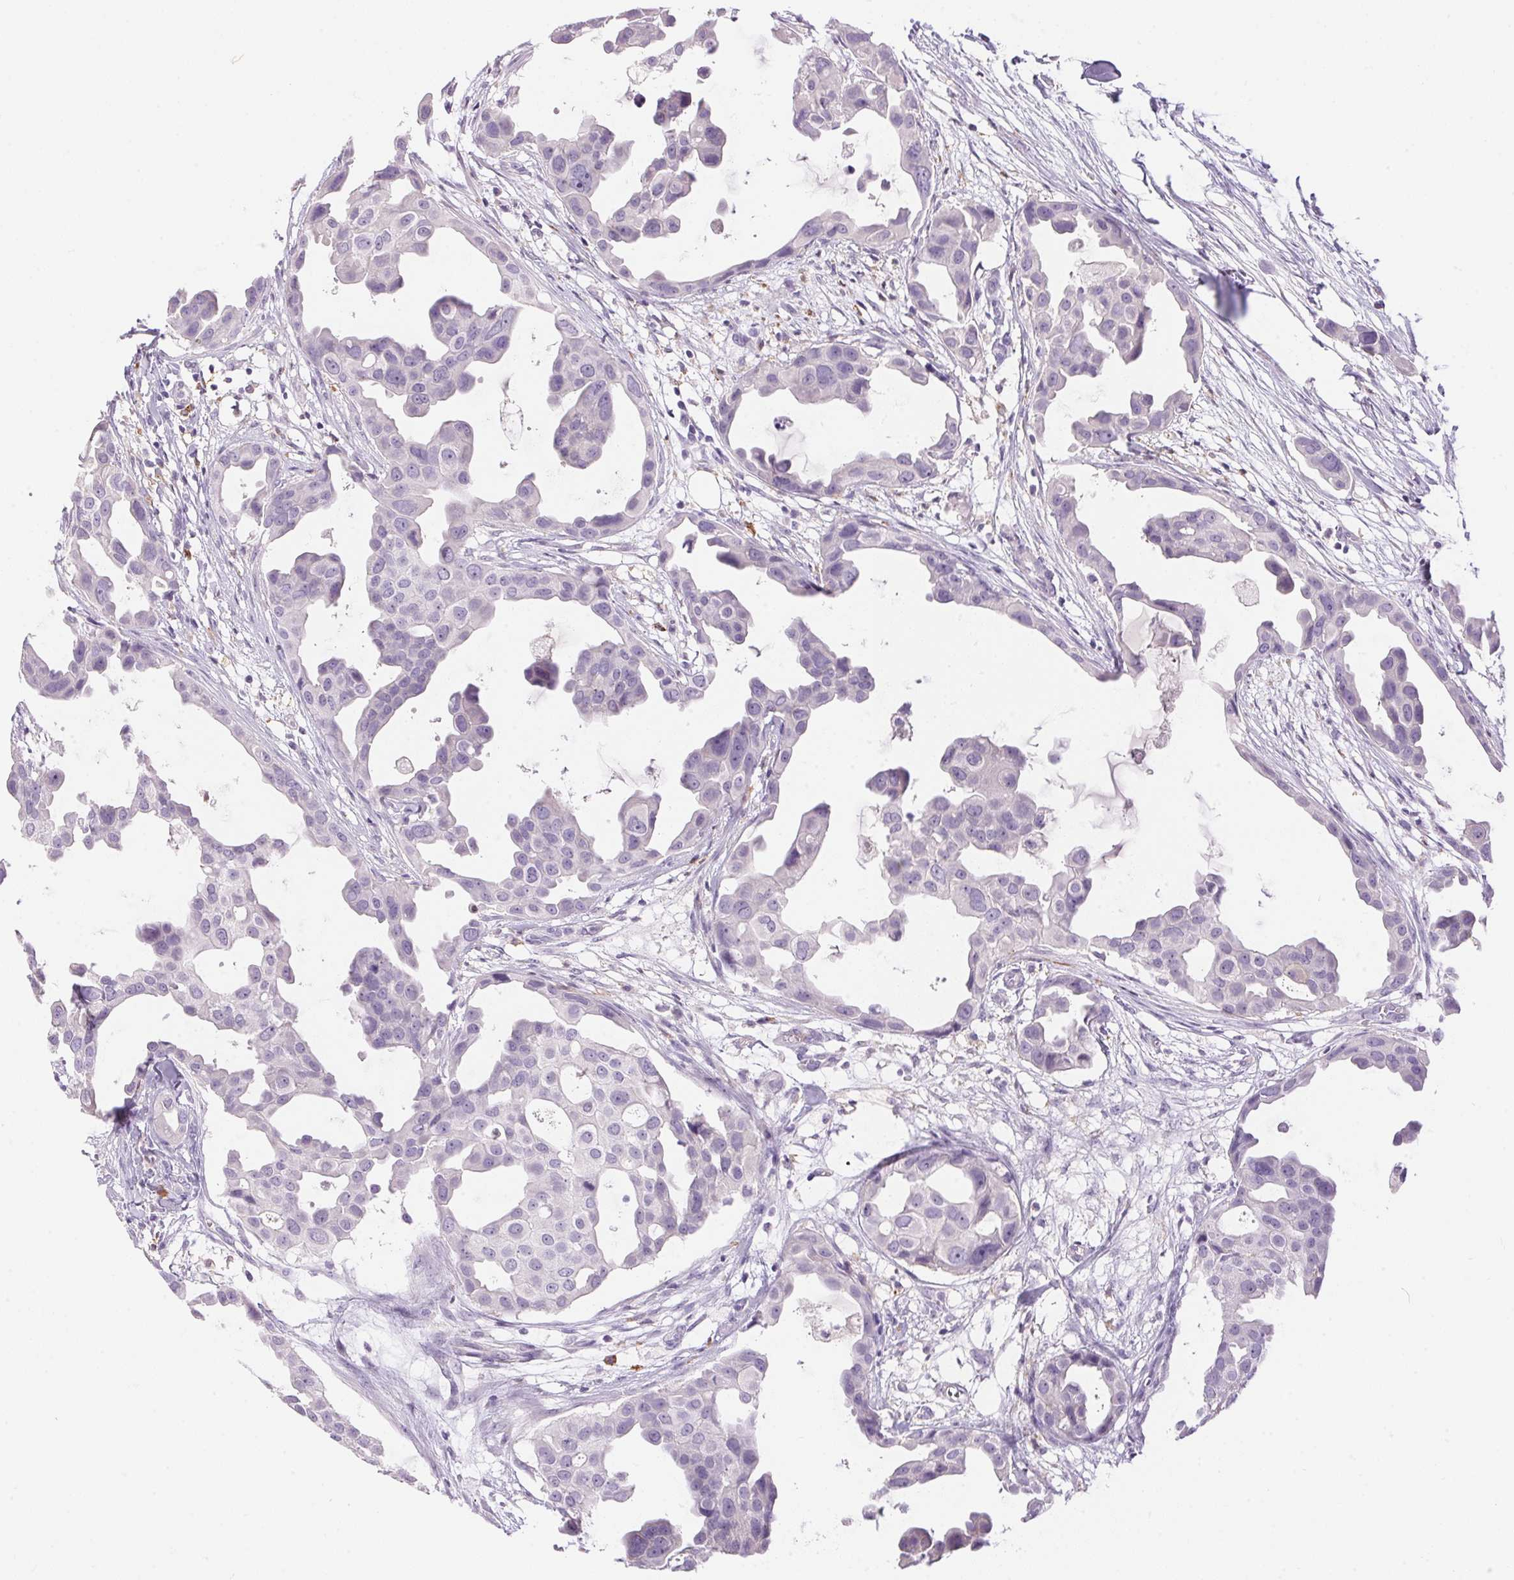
{"staining": {"intensity": "negative", "quantity": "none", "location": "none"}, "tissue": "breast cancer", "cell_type": "Tumor cells", "image_type": "cancer", "snomed": [{"axis": "morphology", "description": "Duct carcinoma"}, {"axis": "topography", "description": "Breast"}], "caption": "This is an IHC micrograph of human breast cancer (infiltrating ductal carcinoma). There is no positivity in tumor cells.", "gene": "PNLIPRP3", "patient": {"sex": "female", "age": 38}}